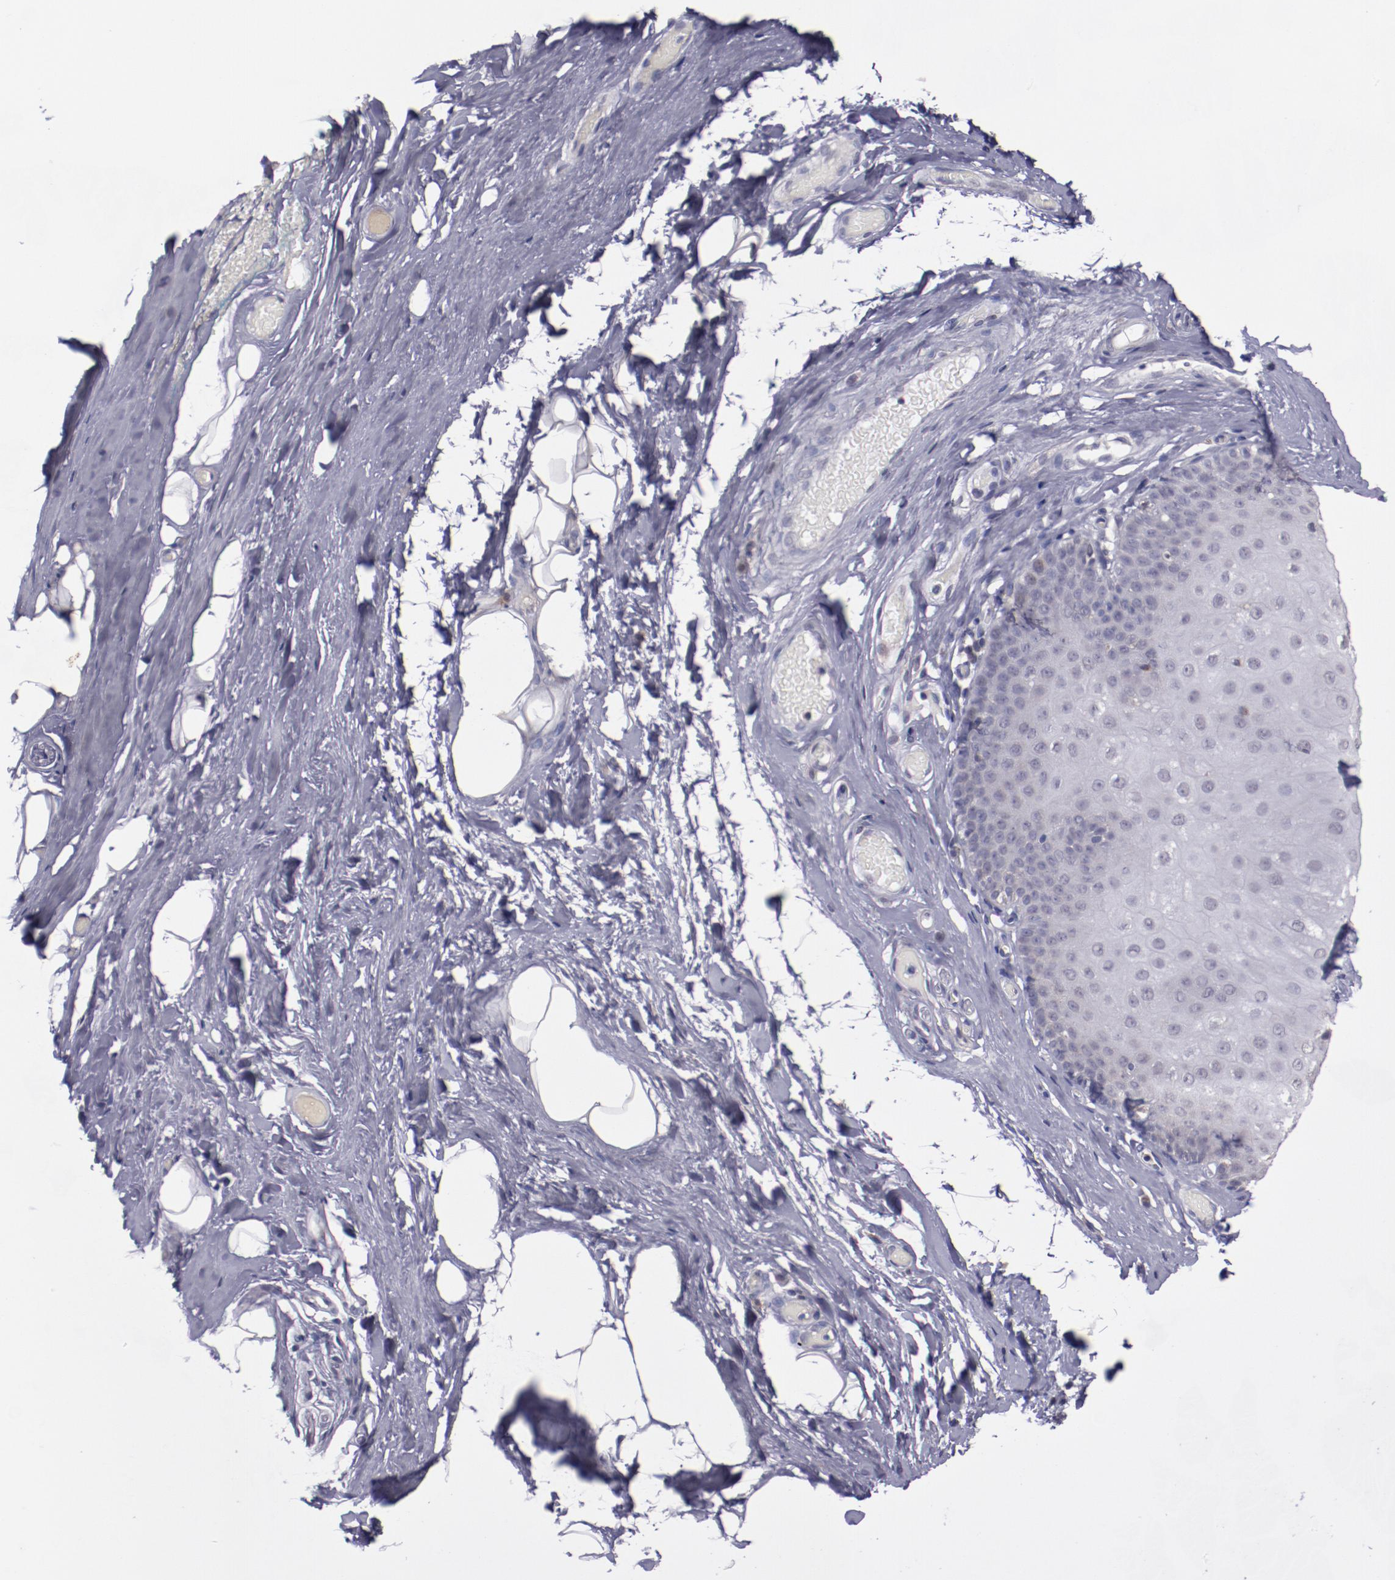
{"staining": {"intensity": "weak", "quantity": "25%-75%", "location": "nuclear"}, "tissue": "nasopharynx", "cell_type": "Respiratory epithelial cells", "image_type": "normal", "snomed": [{"axis": "morphology", "description": "Normal tissue, NOS"}, {"axis": "topography", "description": "Nasopharynx"}], "caption": "Immunohistochemical staining of unremarkable human nasopharynx demonstrates weak nuclear protein expression in approximately 25%-75% of respiratory epithelial cells. The protein of interest is shown in brown color, while the nuclei are stained blue.", "gene": "NRXN3", "patient": {"sex": "male", "age": 56}}